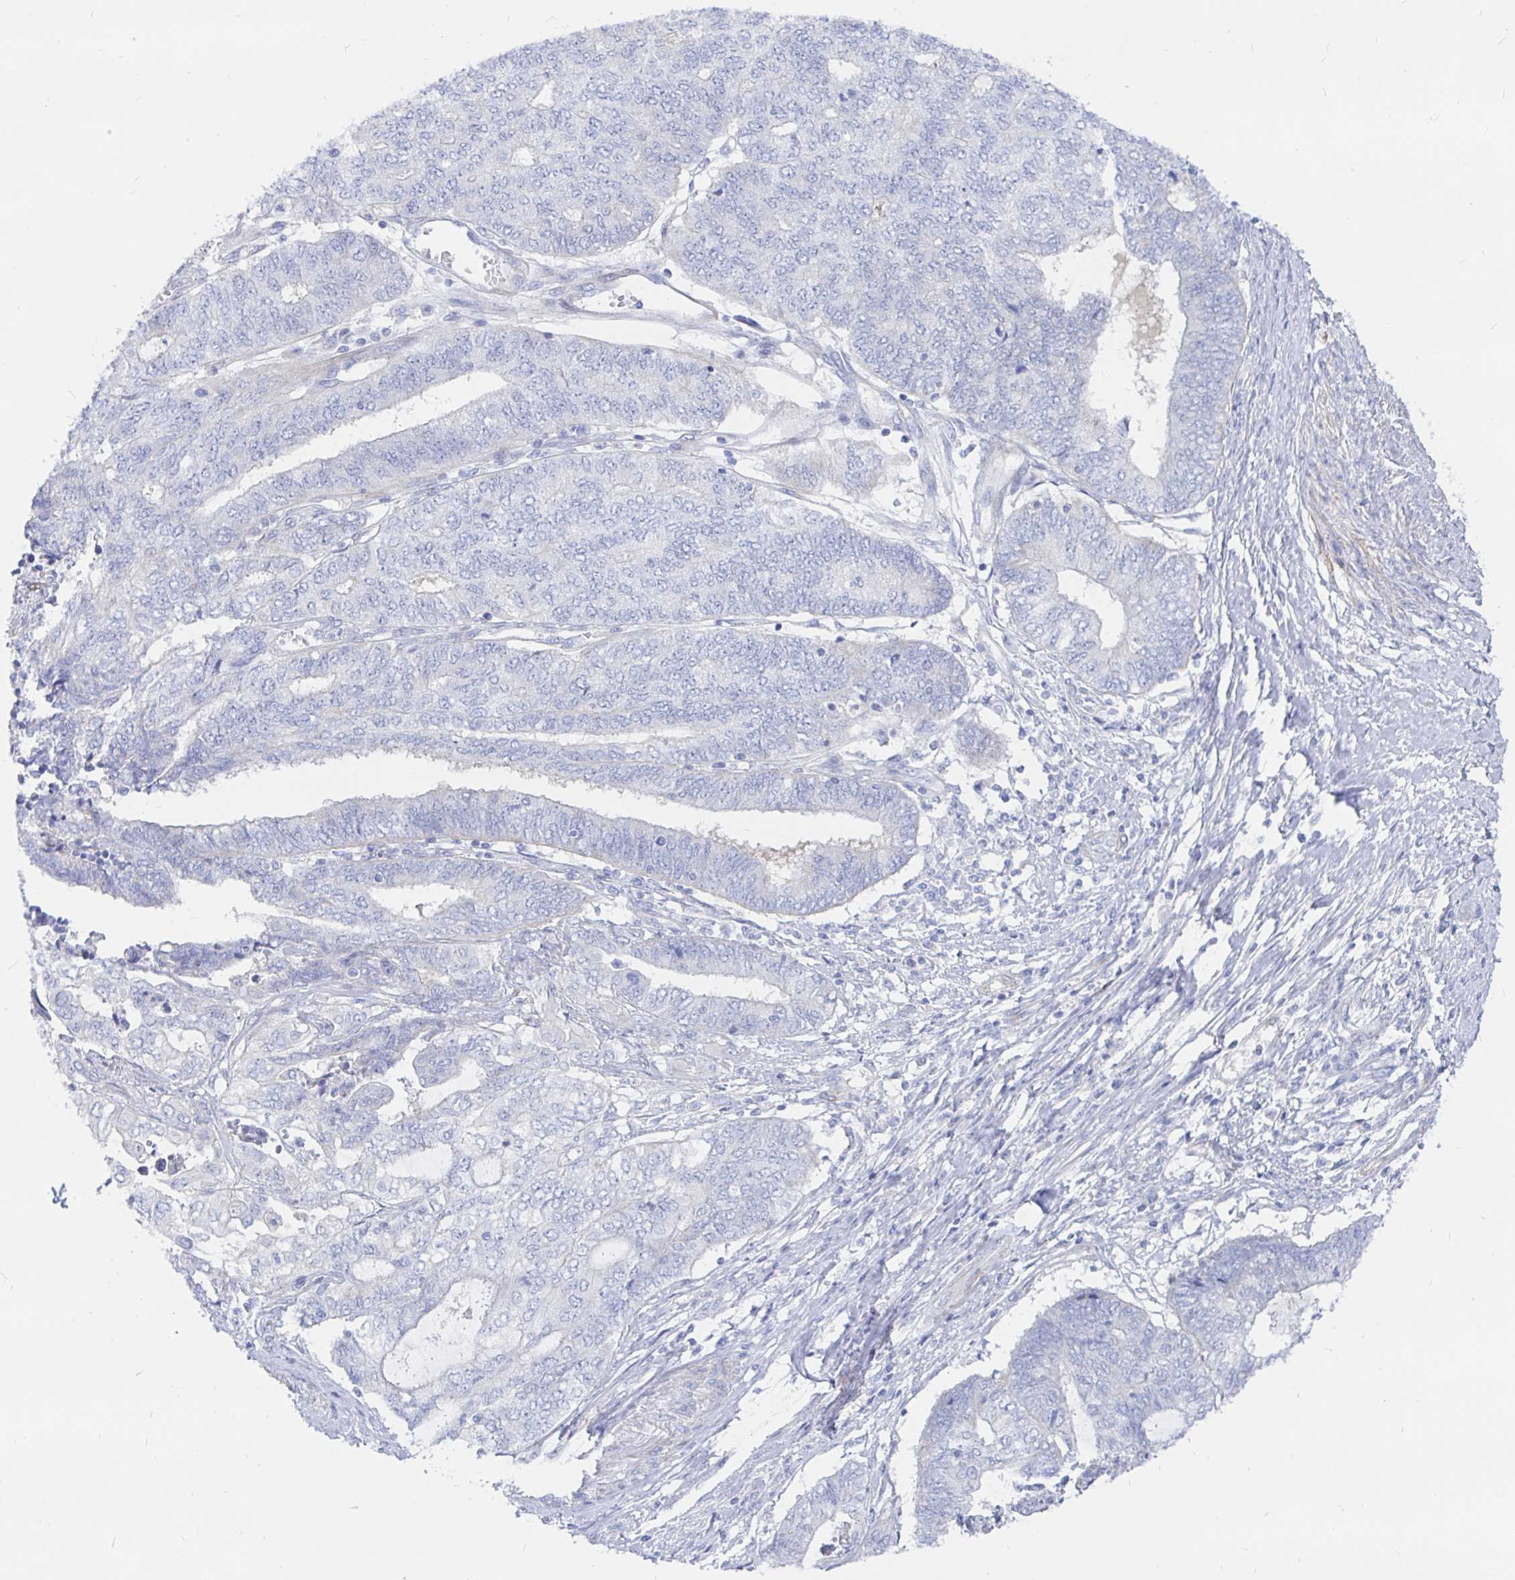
{"staining": {"intensity": "negative", "quantity": "none", "location": "none"}, "tissue": "endometrial cancer", "cell_type": "Tumor cells", "image_type": "cancer", "snomed": [{"axis": "morphology", "description": "Adenocarcinoma, NOS"}, {"axis": "topography", "description": "Uterus"}, {"axis": "topography", "description": "Endometrium"}], "caption": "The photomicrograph shows no staining of tumor cells in endometrial cancer.", "gene": "COX16", "patient": {"sex": "female", "age": 70}}